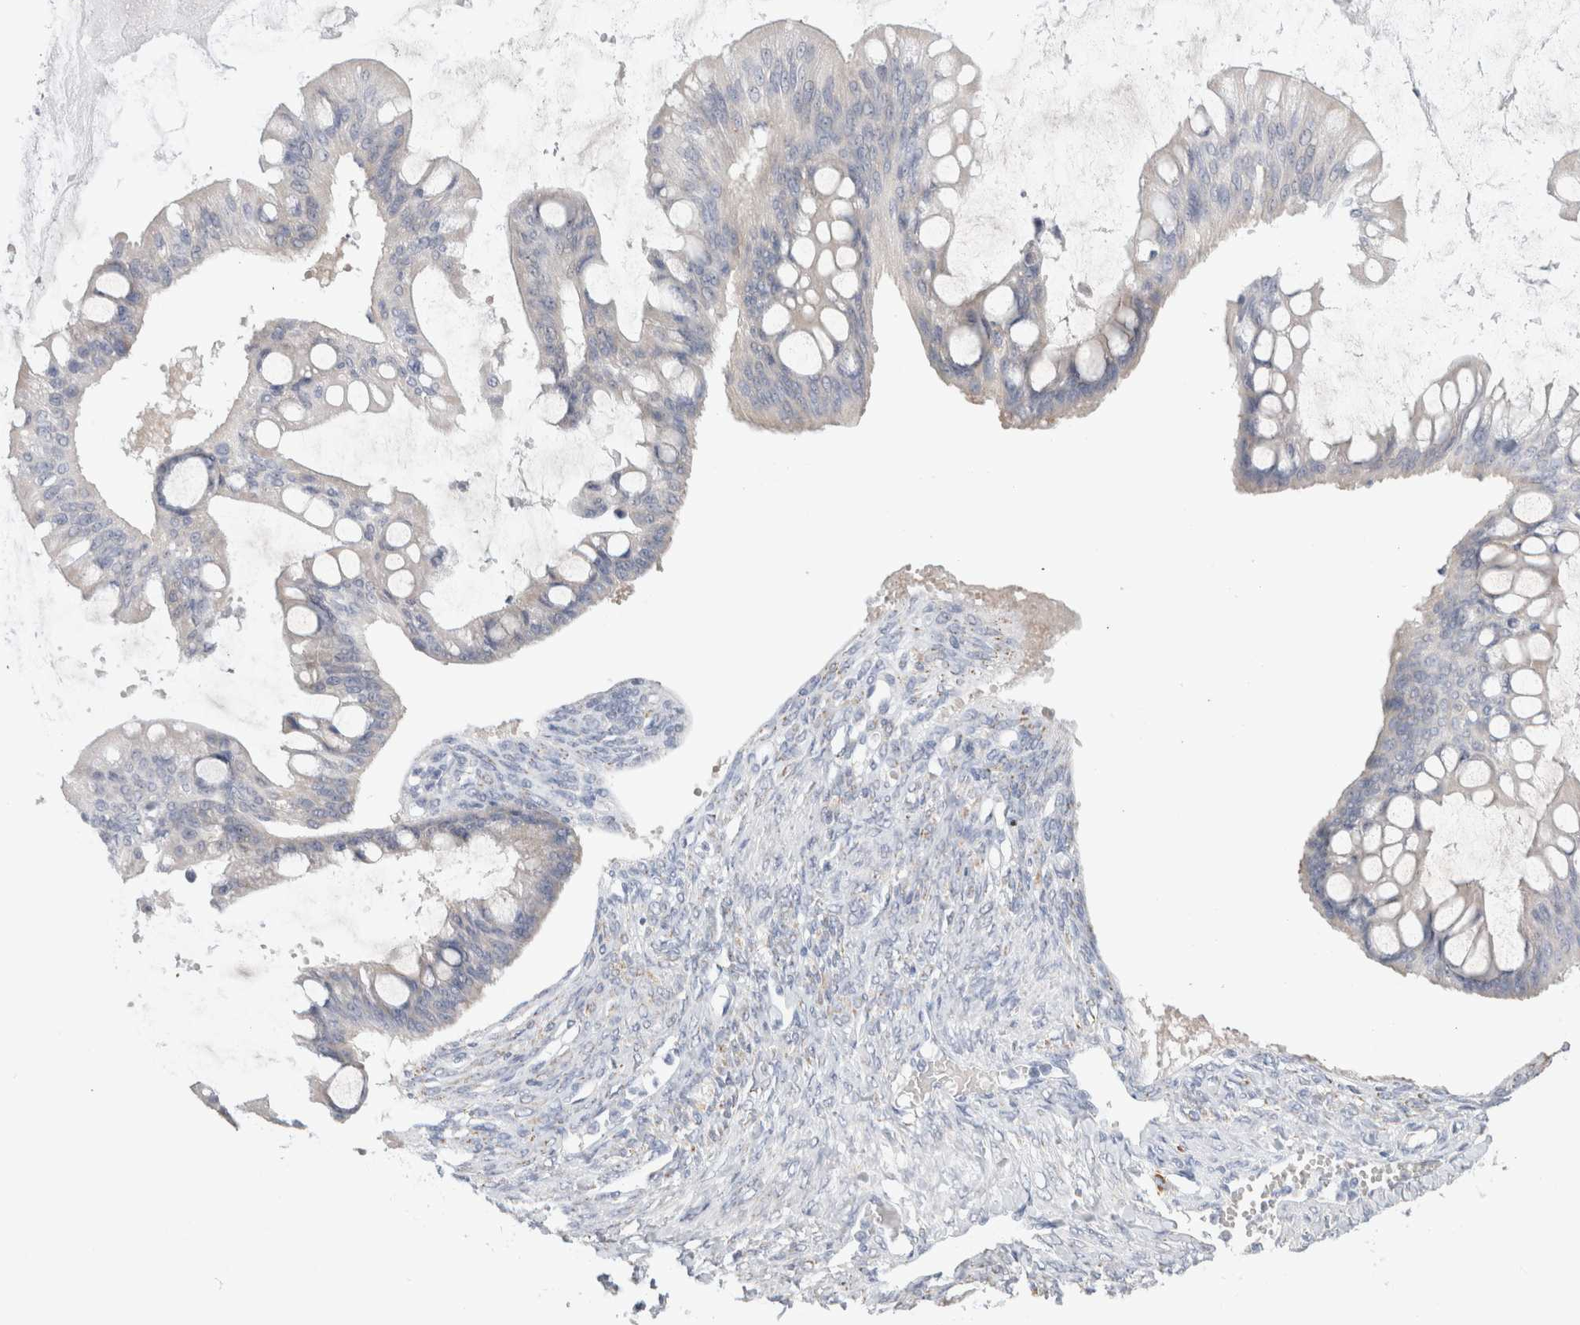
{"staining": {"intensity": "negative", "quantity": "none", "location": "none"}, "tissue": "ovarian cancer", "cell_type": "Tumor cells", "image_type": "cancer", "snomed": [{"axis": "morphology", "description": "Cystadenocarcinoma, mucinous, NOS"}, {"axis": "topography", "description": "Ovary"}], "caption": "This micrograph is of ovarian cancer (mucinous cystadenocarcinoma) stained with immunohistochemistry to label a protein in brown with the nuclei are counter-stained blue. There is no expression in tumor cells. The staining was performed using DAB to visualize the protein expression in brown, while the nuclei were stained in blue with hematoxylin (Magnification: 20x).", "gene": "NDOR1", "patient": {"sex": "female", "age": 73}}